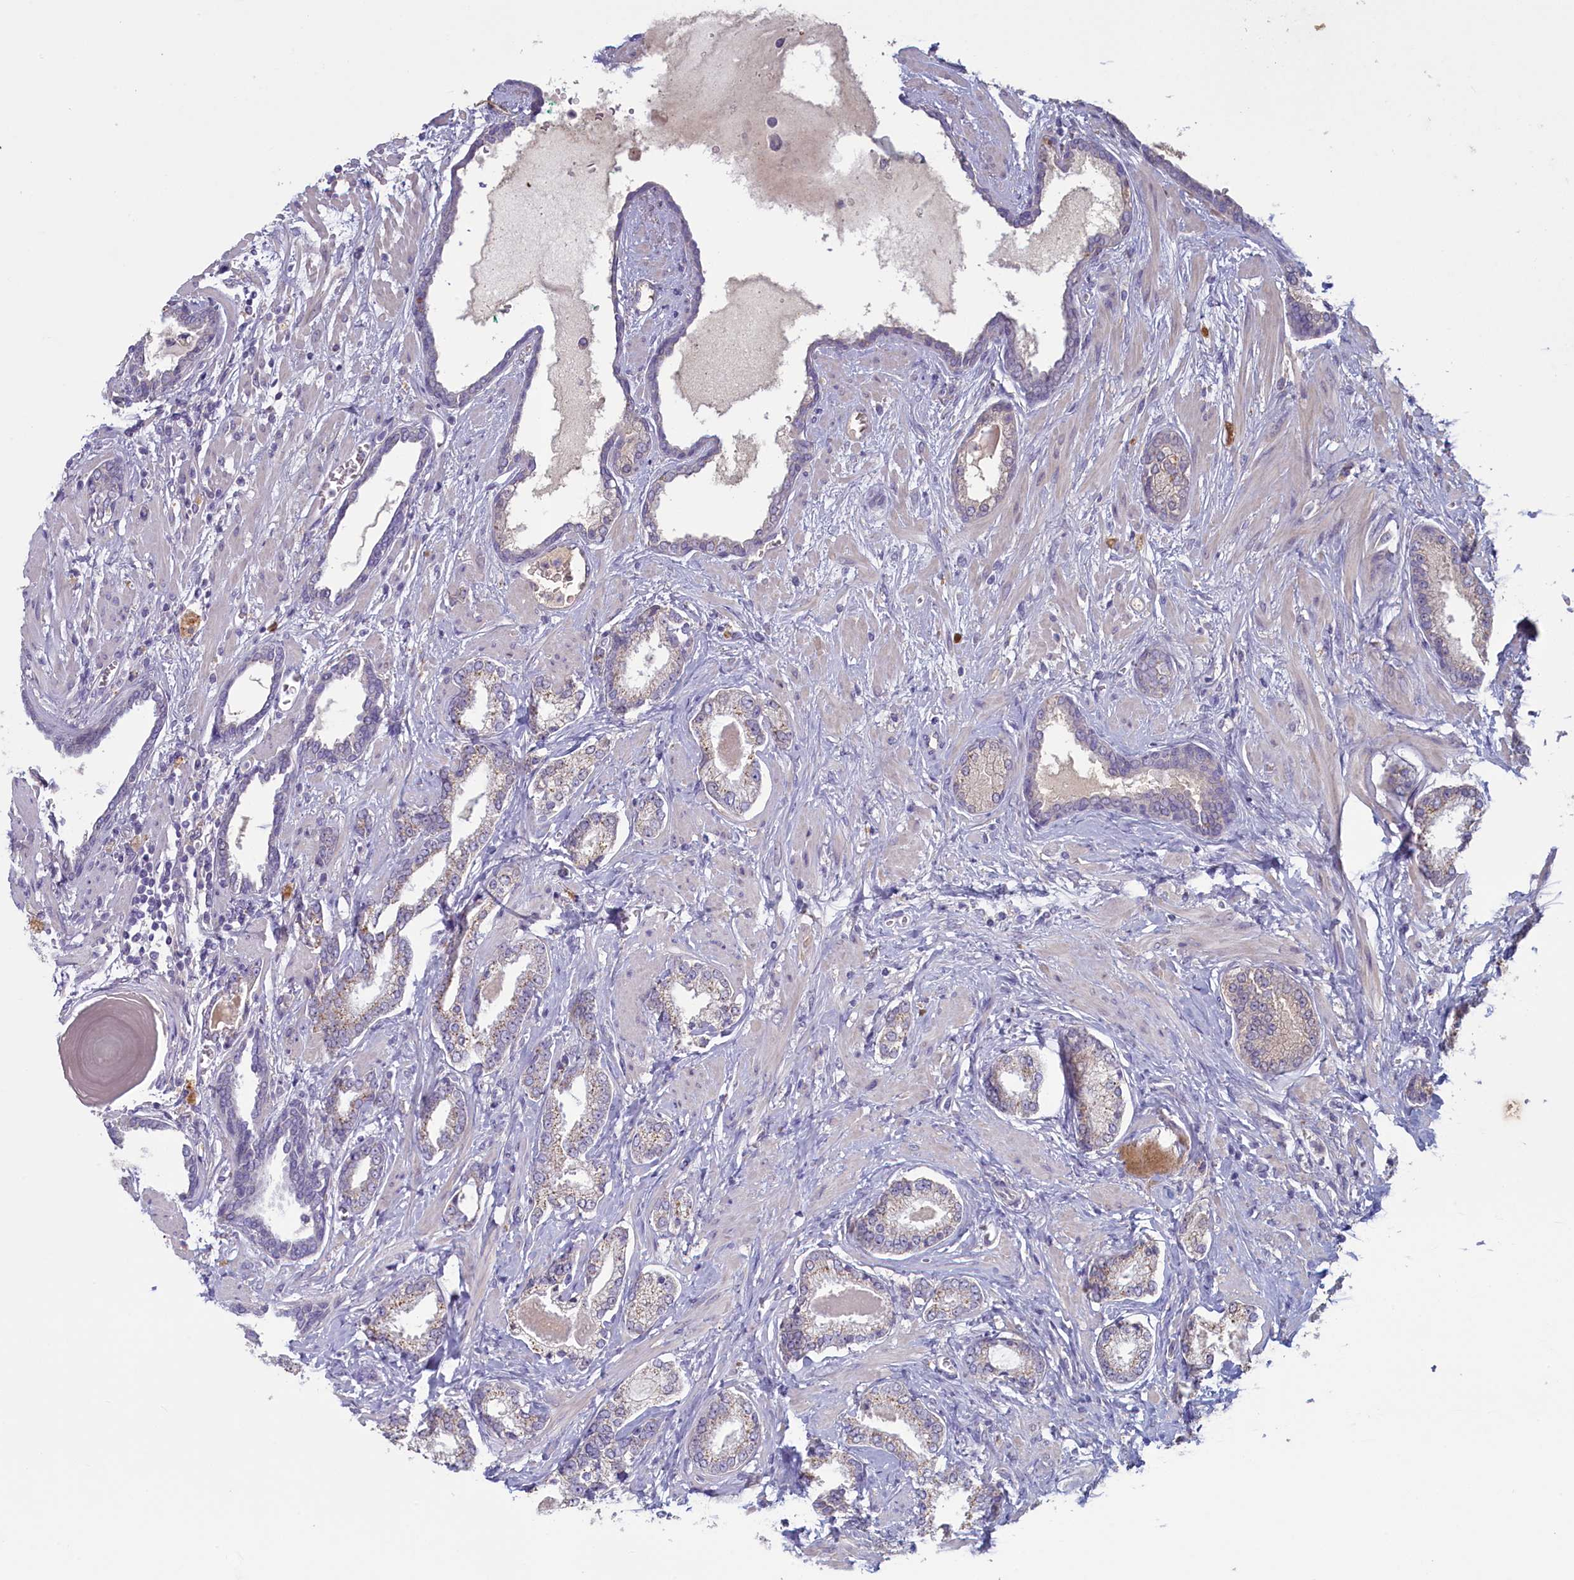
{"staining": {"intensity": "weak", "quantity": "25%-75%", "location": "cytoplasmic/membranous"}, "tissue": "prostate cancer", "cell_type": "Tumor cells", "image_type": "cancer", "snomed": [{"axis": "morphology", "description": "Adenocarcinoma, Low grade"}, {"axis": "topography", "description": "Prostate"}], "caption": "Human low-grade adenocarcinoma (prostate) stained for a protein (brown) demonstrates weak cytoplasmic/membranous positive expression in approximately 25%-75% of tumor cells.", "gene": "ATF7IP2", "patient": {"sex": "male", "age": 70}}